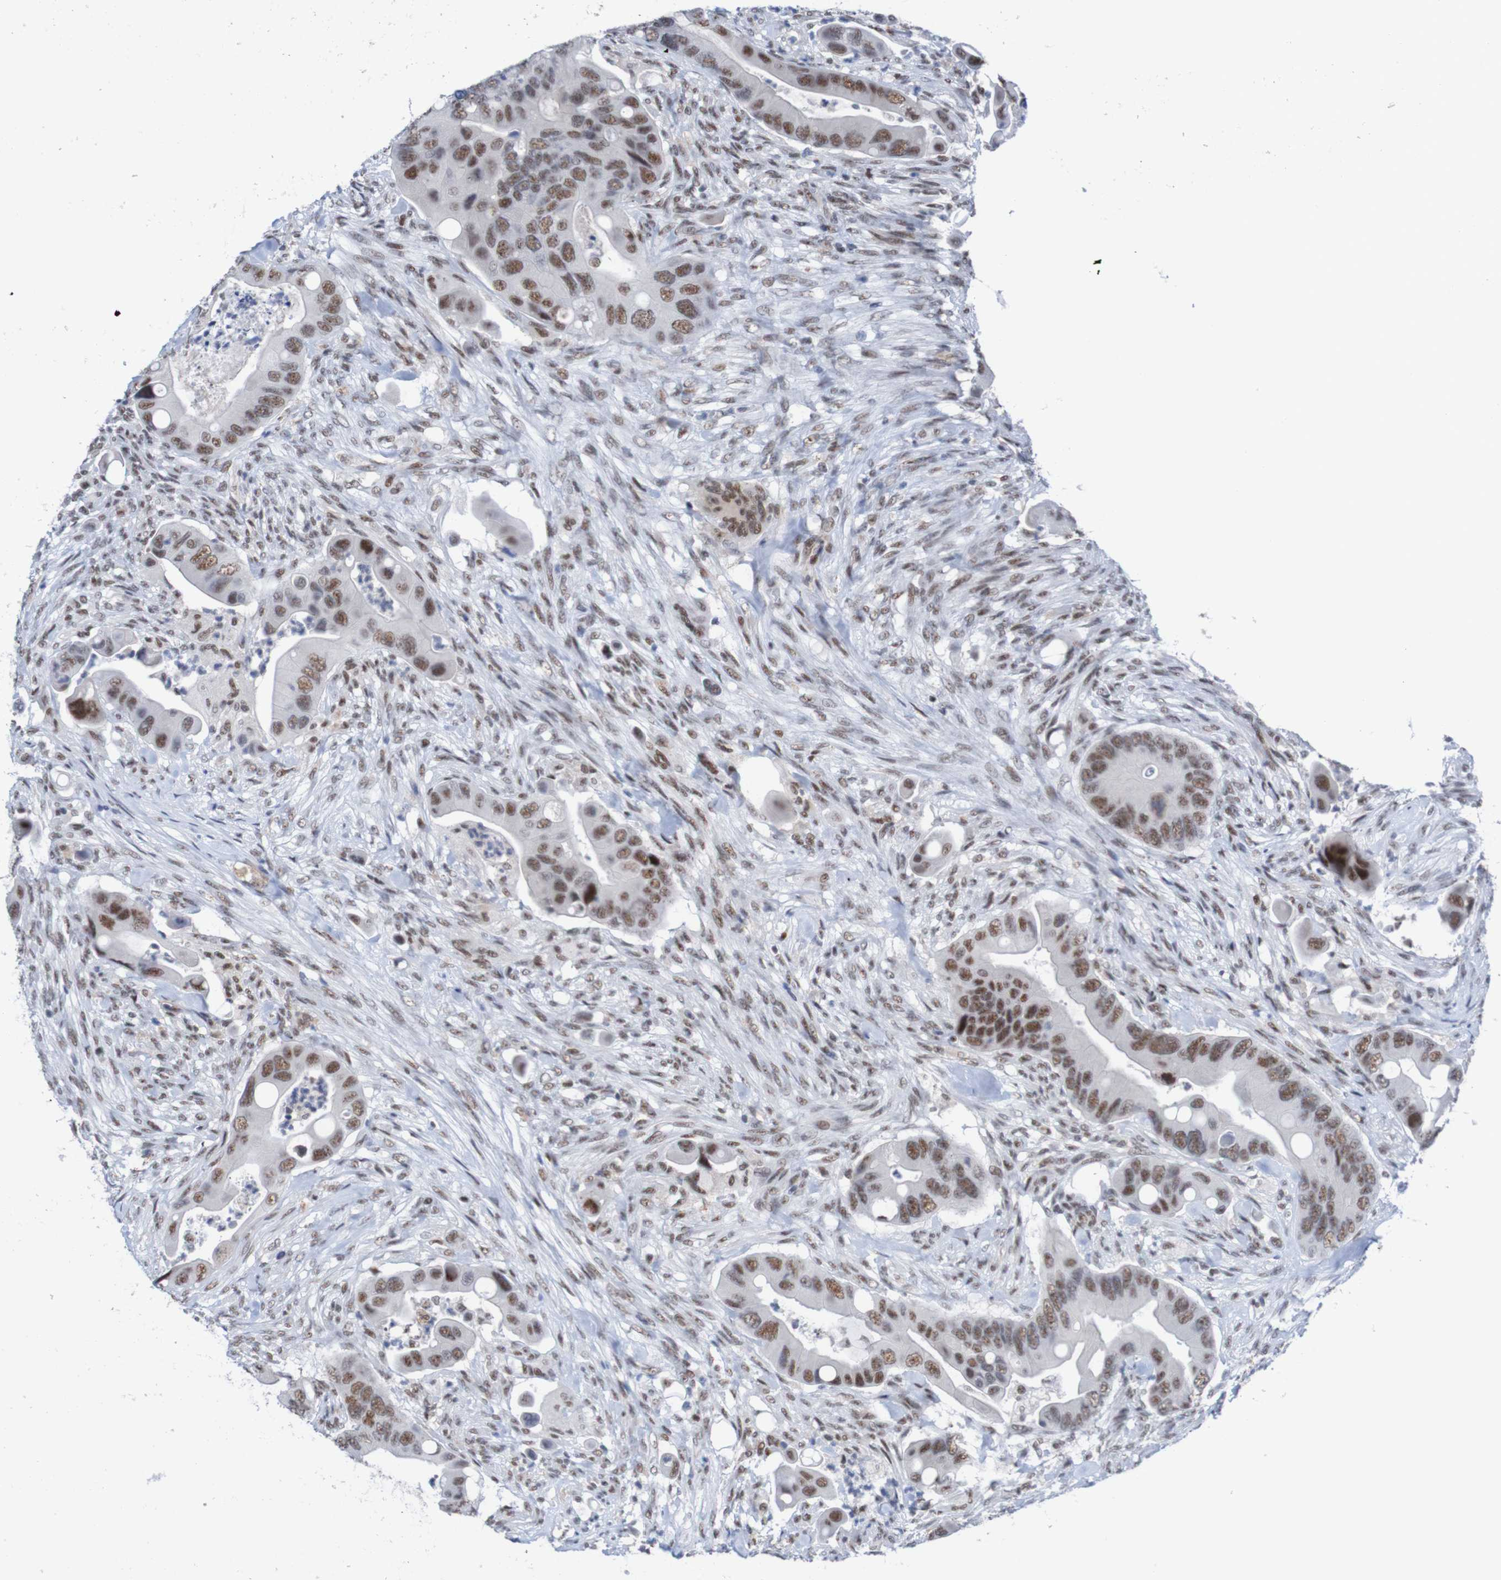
{"staining": {"intensity": "moderate", "quantity": ">75%", "location": "nuclear"}, "tissue": "colorectal cancer", "cell_type": "Tumor cells", "image_type": "cancer", "snomed": [{"axis": "morphology", "description": "Adenocarcinoma, NOS"}, {"axis": "topography", "description": "Rectum"}], "caption": "An image of human adenocarcinoma (colorectal) stained for a protein displays moderate nuclear brown staining in tumor cells. The staining was performed using DAB to visualize the protein expression in brown, while the nuclei were stained in blue with hematoxylin (Magnification: 20x).", "gene": "CDC5L", "patient": {"sex": "female", "age": 57}}